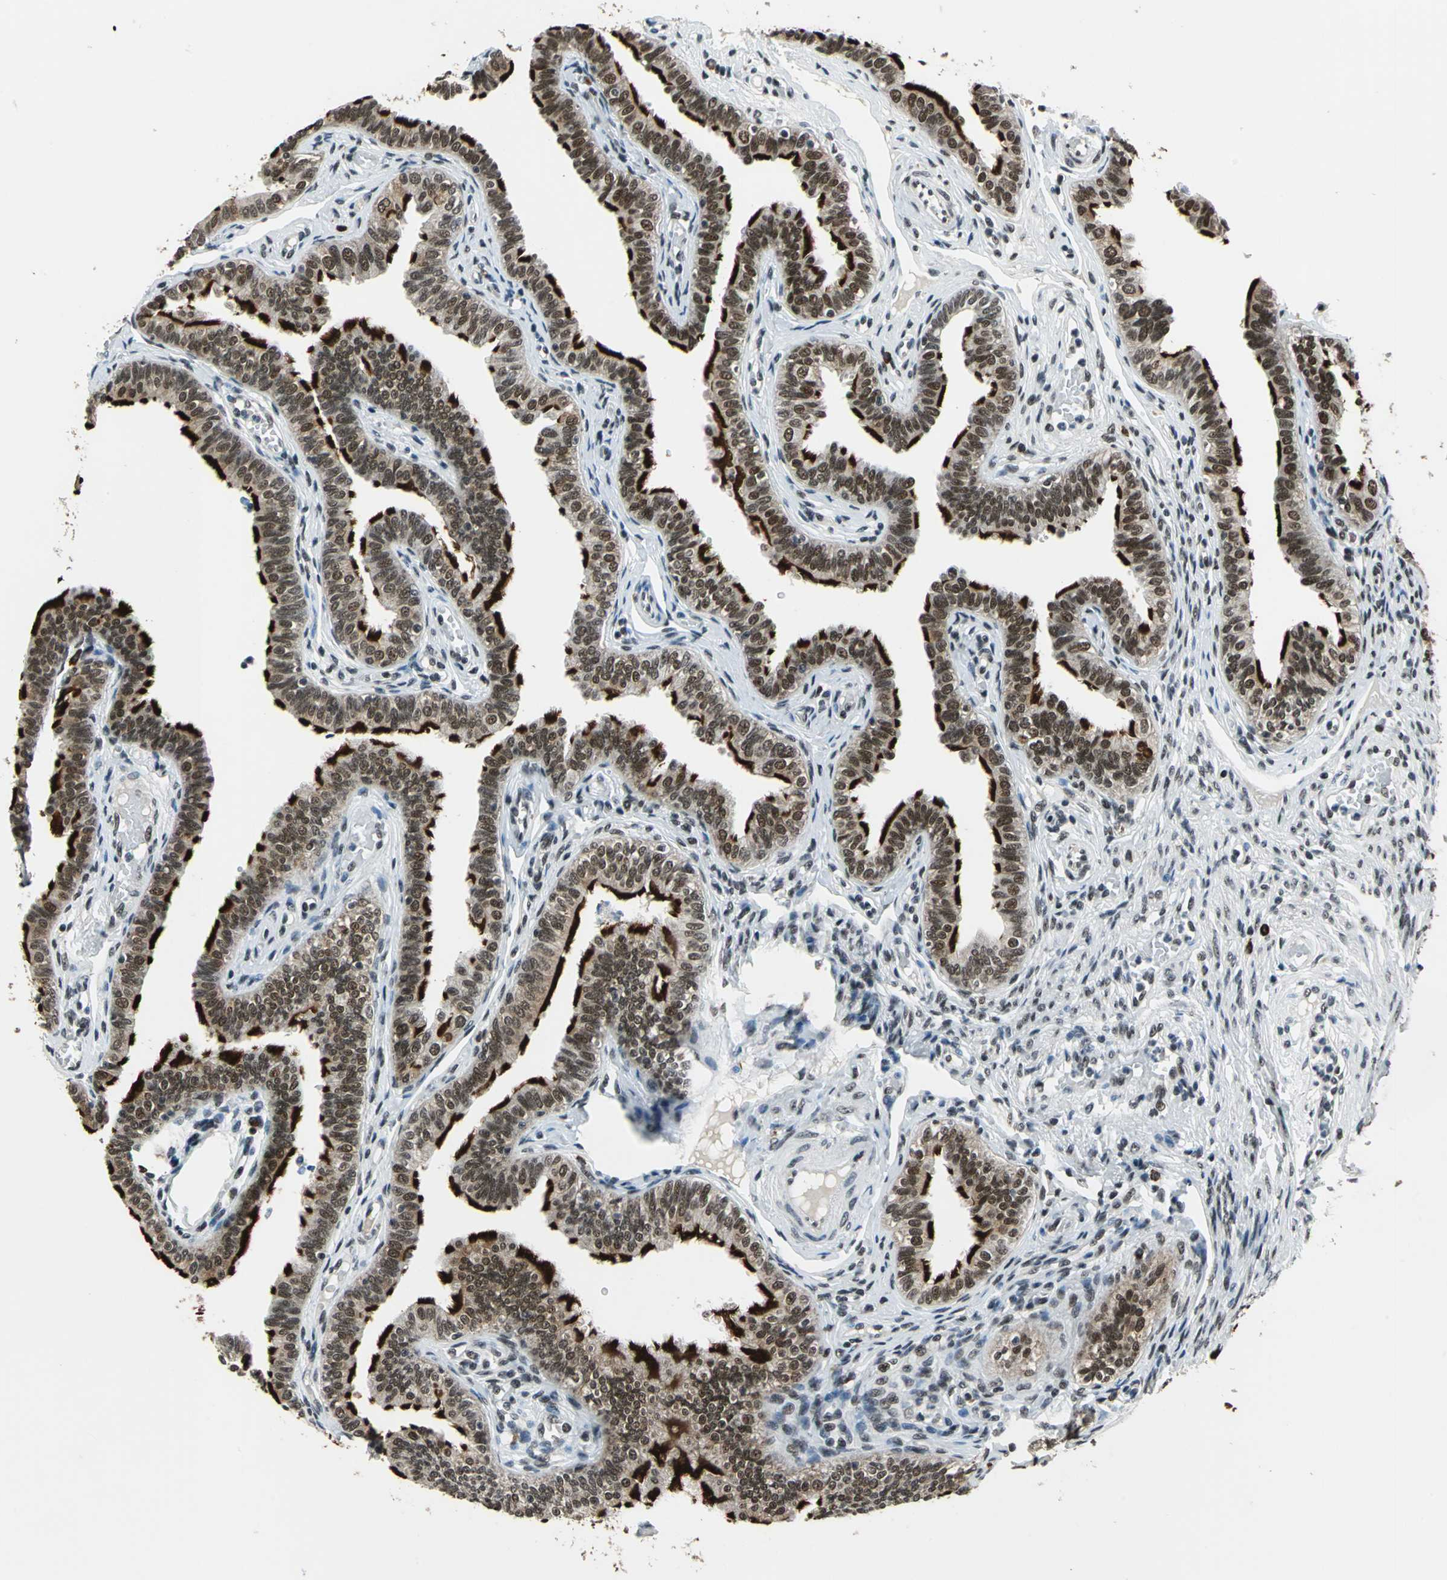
{"staining": {"intensity": "strong", "quantity": ">75%", "location": "nuclear"}, "tissue": "fallopian tube", "cell_type": "Glandular cells", "image_type": "normal", "snomed": [{"axis": "morphology", "description": "Normal tissue, NOS"}, {"axis": "morphology", "description": "Dermoid, NOS"}, {"axis": "topography", "description": "Fallopian tube"}], "caption": "Strong nuclear positivity is present in approximately >75% of glandular cells in unremarkable fallopian tube.", "gene": "BCLAF1", "patient": {"sex": "female", "age": 33}}